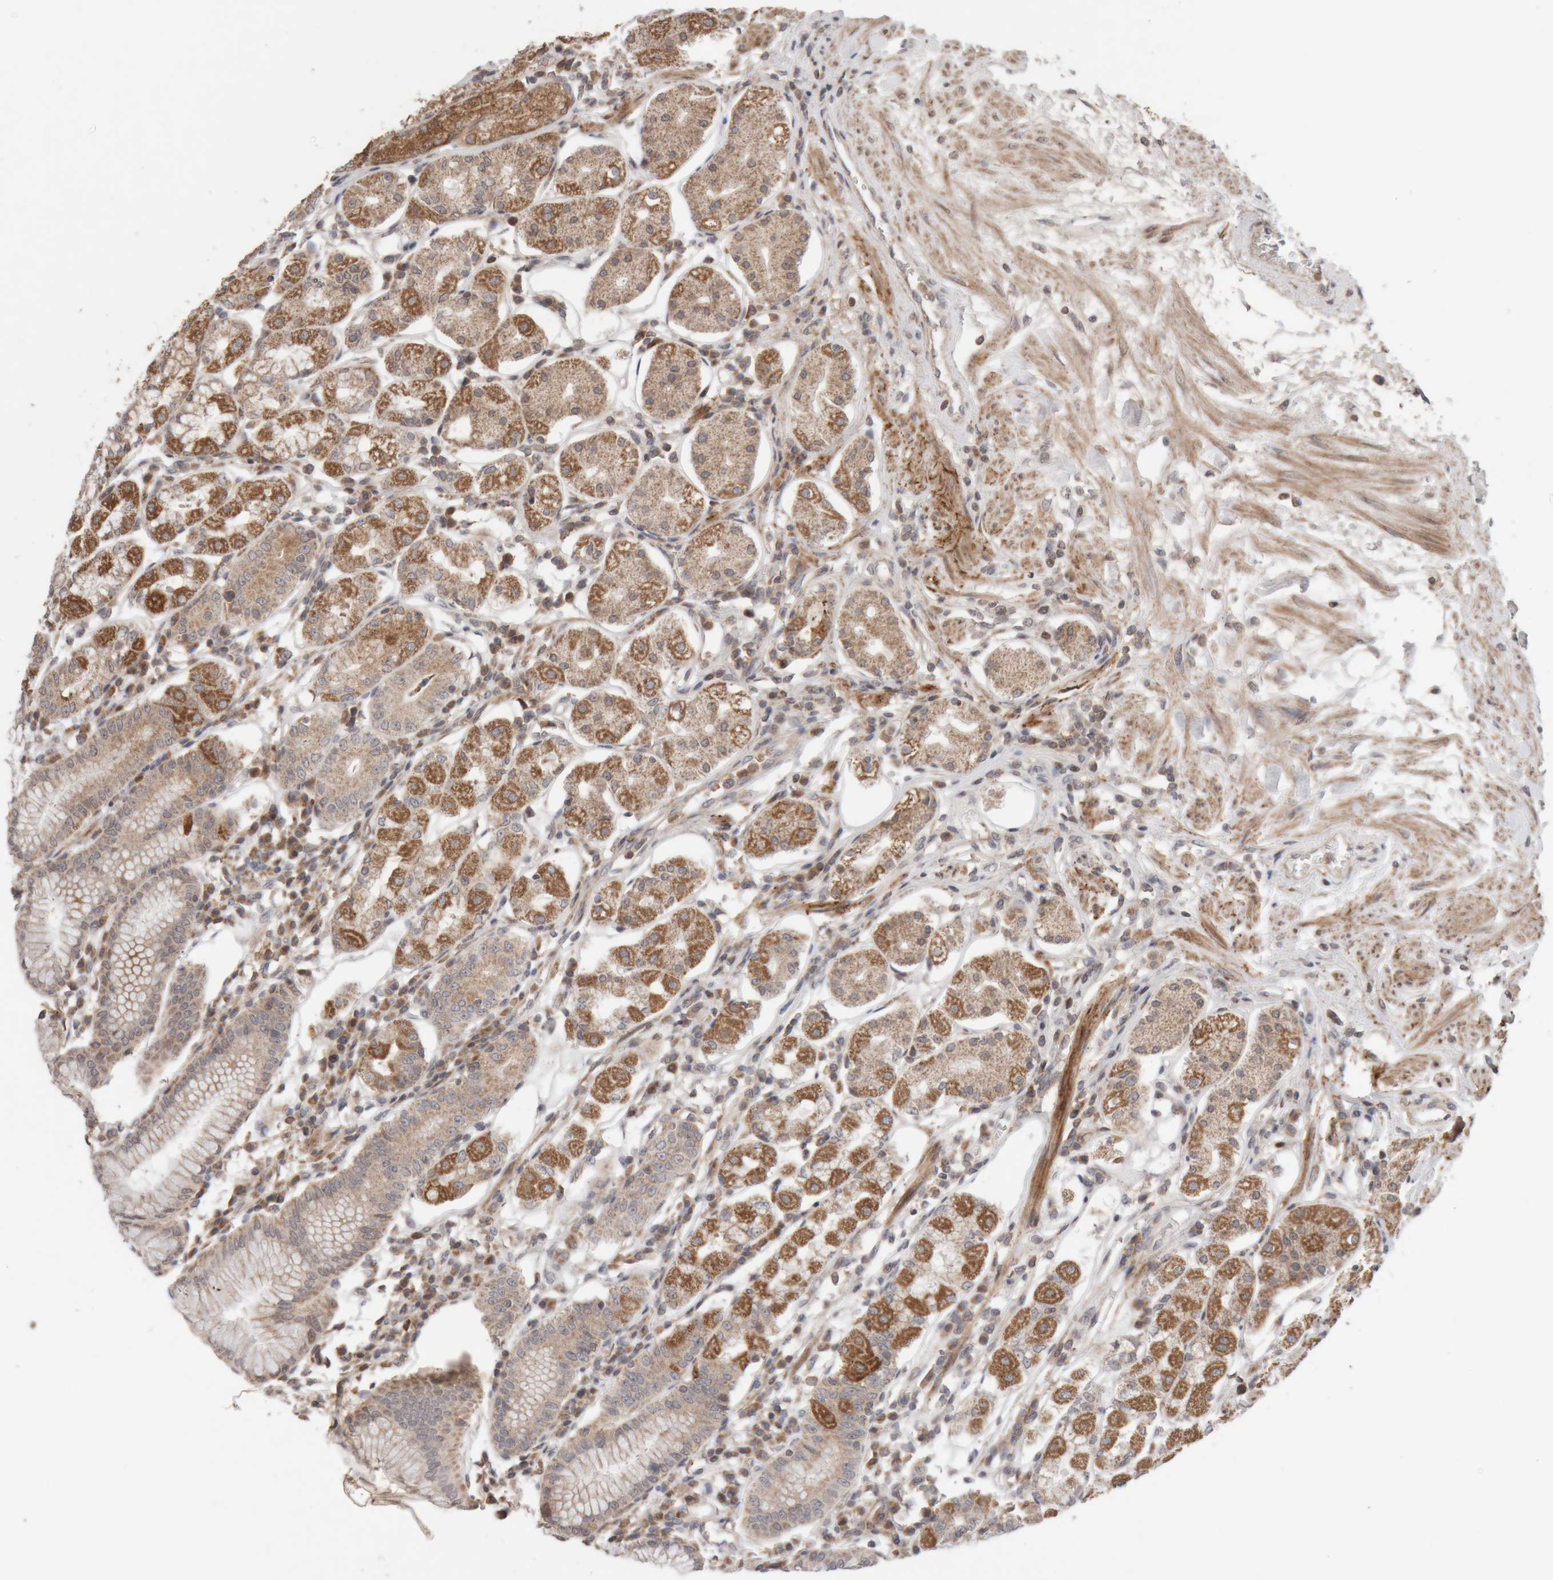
{"staining": {"intensity": "moderate", "quantity": "25%-75%", "location": "cytoplasmic/membranous"}, "tissue": "stomach", "cell_type": "Glandular cells", "image_type": "normal", "snomed": [{"axis": "morphology", "description": "Normal tissue, NOS"}, {"axis": "topography", "description": "Stomach"}, {"axis": "topography", "description": "Stomach, lower"}], "caption": "Stomach stained for a protein exhibits moderate cytoplasmic/membranous positivity in glandular cells. (DAB (3,3'-diaminobenzidine) IHC, brown staining for protein, blue staining for nuclei).", "gene": "KIF21B", "patient": {"sex": "female", "age": 56}}